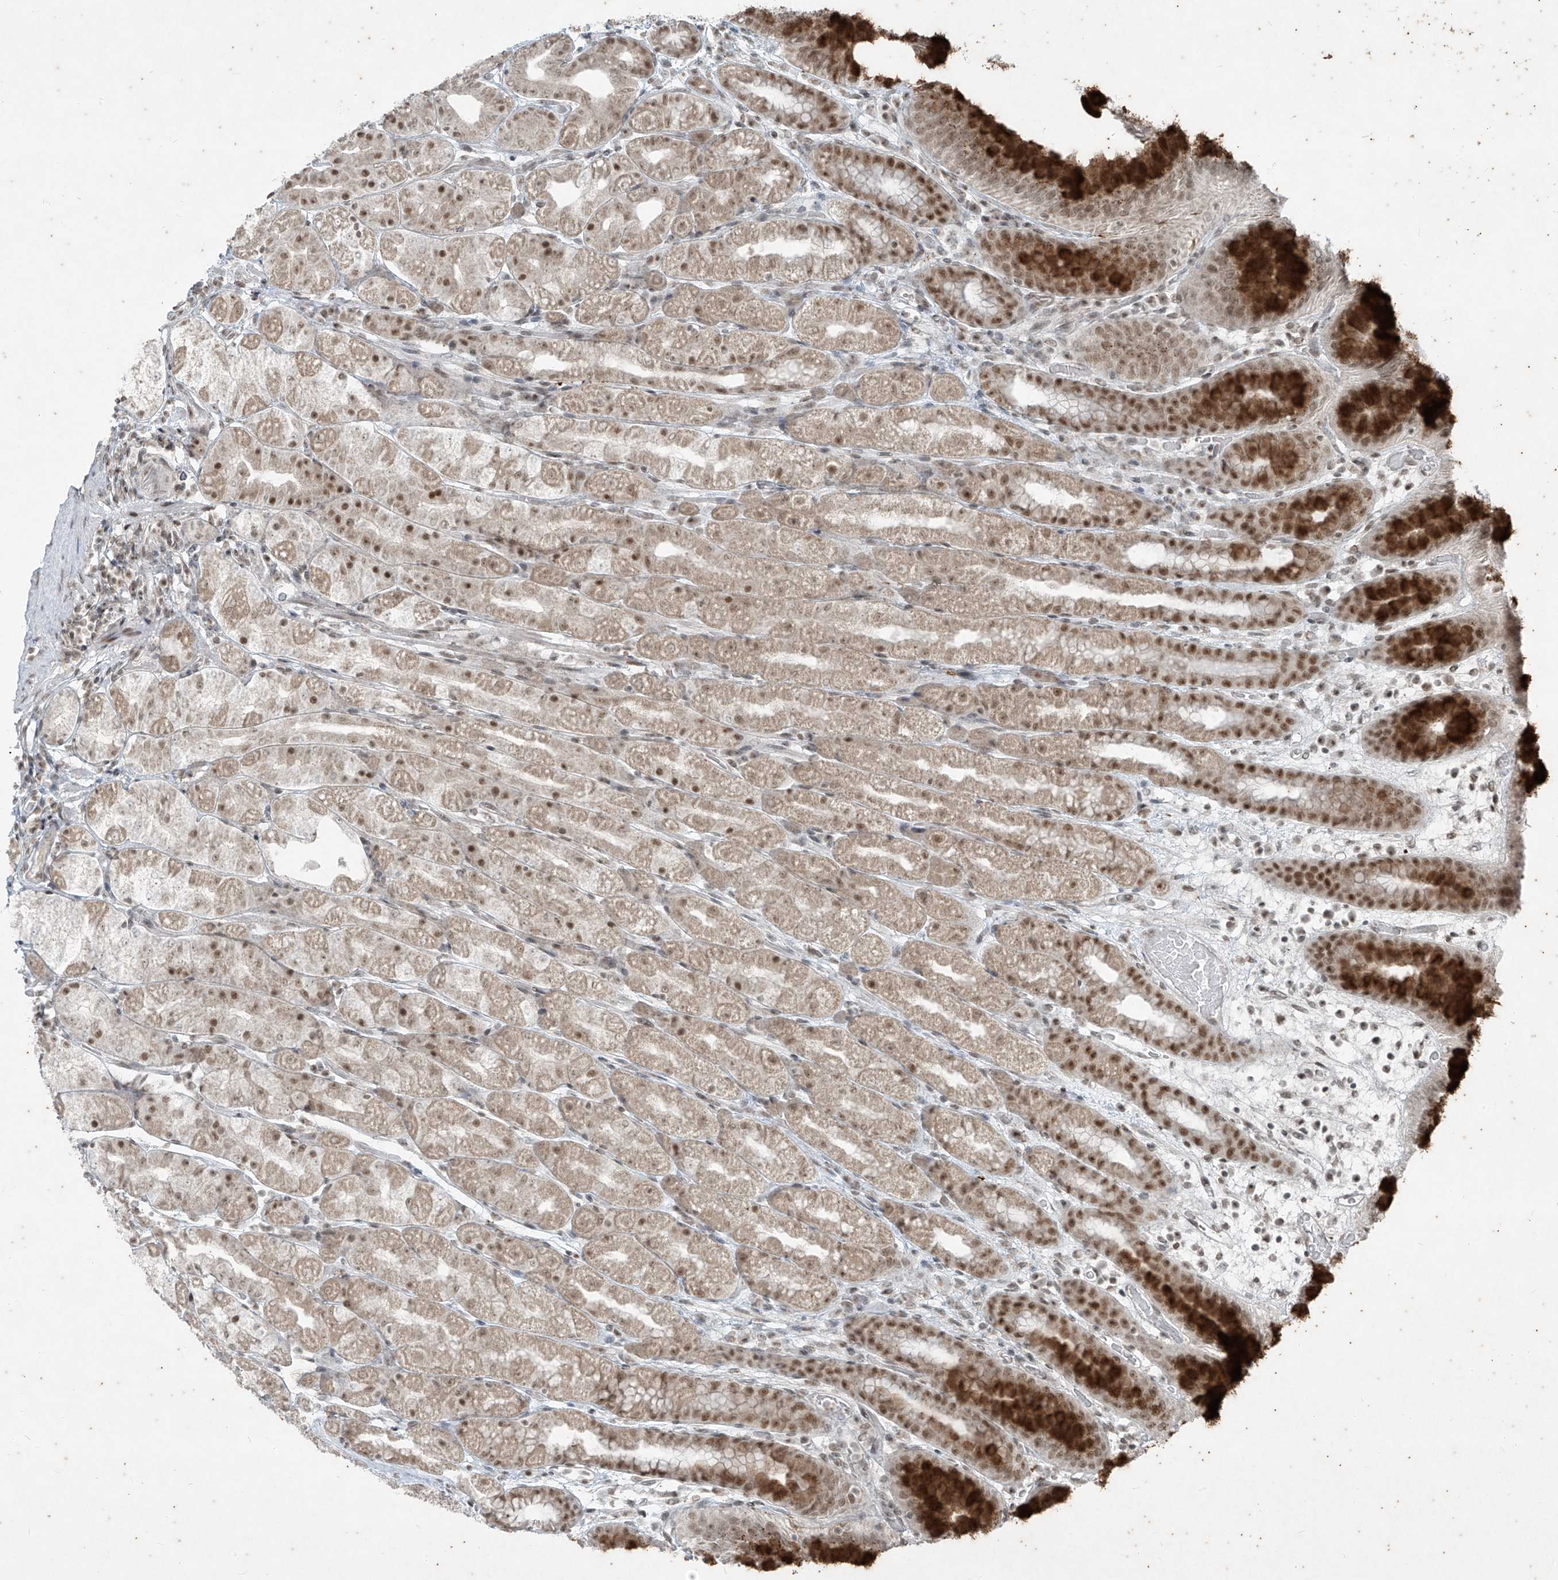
{"staining": {"intensity": "moderate", "quantity": "25%-75%", "location": "cytoplasmic/membranous,nuclear"}, "tissue": "stomach", "cell_type": "Glandular cells", "image_type": "normal", "snomed": [{"axis": "morphology", "description": "Normal tissue, NOS"}, {"axis": "topography", "description": "Stomach, upper"}], "caption": "Immunohistochemistry (IHC) staining of normal stomach, which shows medium levels of moderate cytoplasmic/membranous,nuclear staining in about 25%-75% of glandular cells indicating moderate cytoplasmic/membranous,nuclear protein staining. The staining was performed using DAB (3,3'-diaminobenzidine) (brown) for protein detection and nuclei were counterstained in hematoxylin (blue).", "gene": "ZNF354B", "patient": {"sex": "male", "age": 68}}